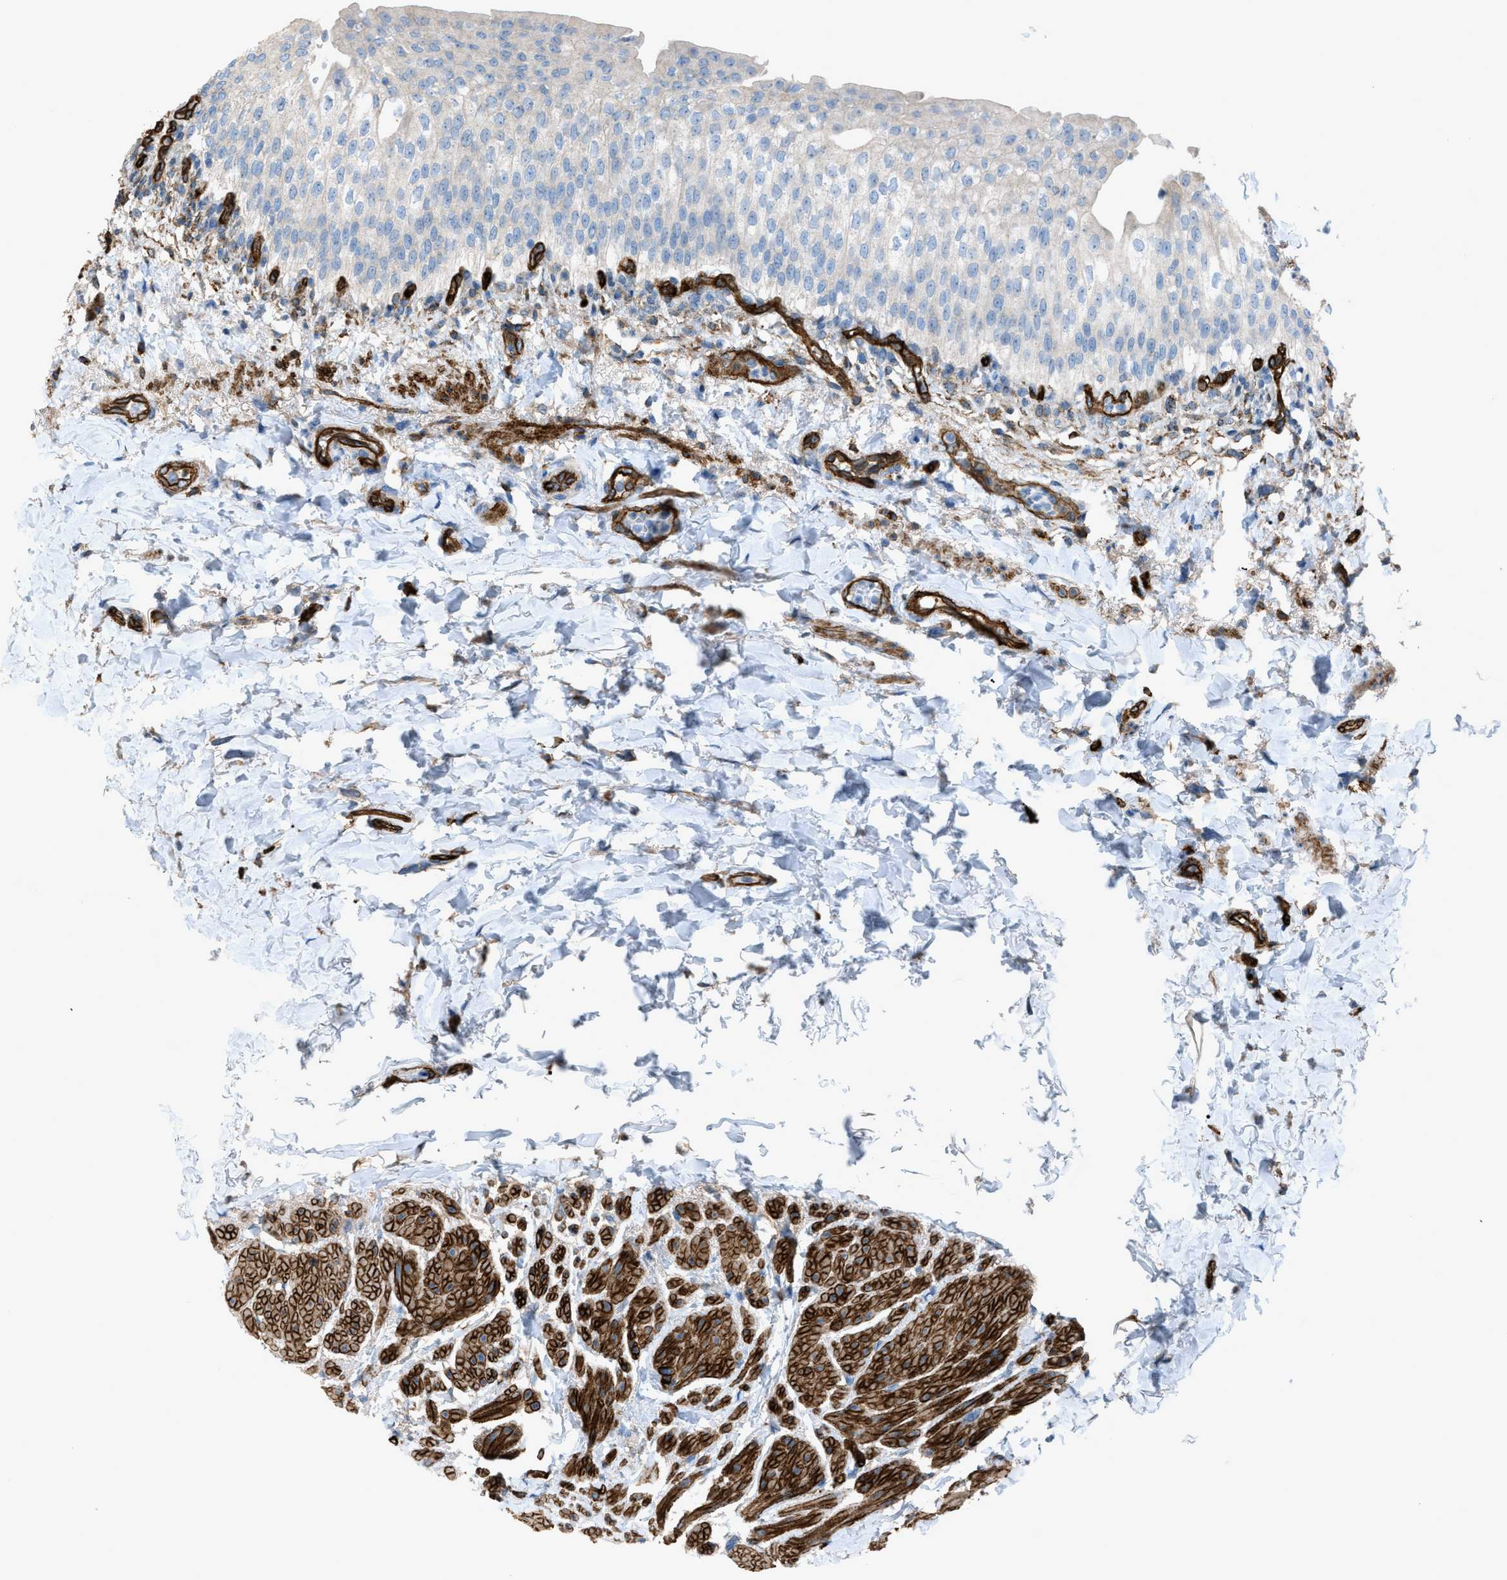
{"staining": {"intensity": "negative", "quantity": "none", "location": "none"}, "tissue": "urinary bladder", "cell_type": "Urothelial cells", "image_type": "normal", "snomed": [{"axis": "morphology", "description": "Normal tissue, NOS"}, {"axis": "topography", "description": "Urinary bladder"}], "caption": "Urothelial cells show no significant protein positivity in normal urinary bladder.", "gene": "SLC22A15", "patient": {"sex": "female", "age": 60}}